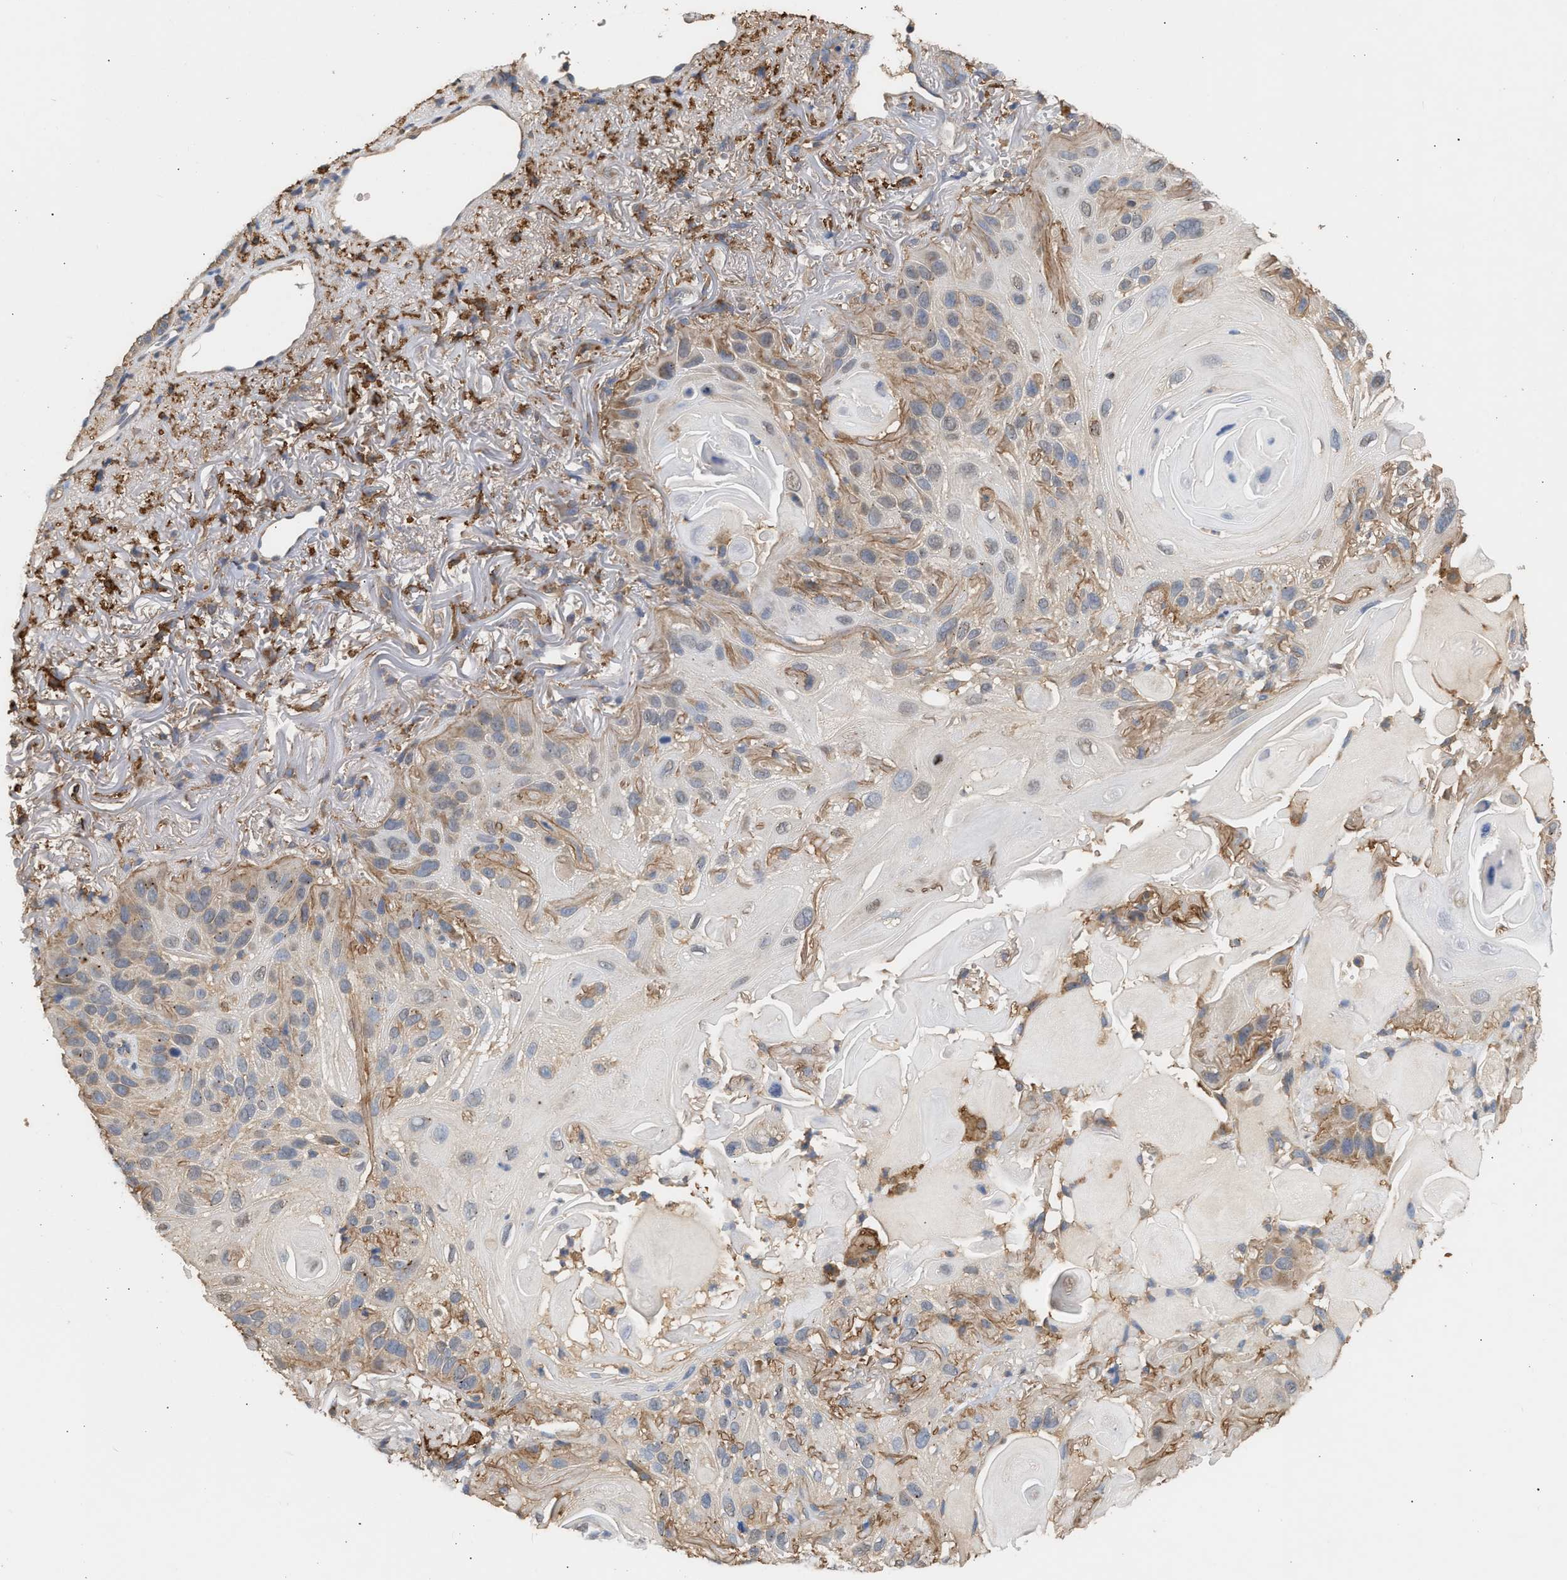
{"staining": {"intensity": "moderate", "quantity": "25%-75%", "location": "cytoplasmic/membranous"}, "tissue": "skin cancer", "cell_type": "Tumor cells", "image_type": "cancer", "snomed": [{"axis": "morphology", "description": "Squamous cell carcinoma, NOS"}, {"axis": "topography", "description": "Skin"}], "caption": "DAB (3,3'-diaminobenzidine) immunohistochemical staining of human skin squamous cell carcinoma exhibits moderate cytoplasmic/membranous protein staining in about 25%-75% of tumor cells. The staining is performed using DAB brown chromogen to label protein expression. The nuclei are counter-stained blue using hematoxylin.", "gene": "GCN1", "patient": {"sex": "female", "age": 77}}